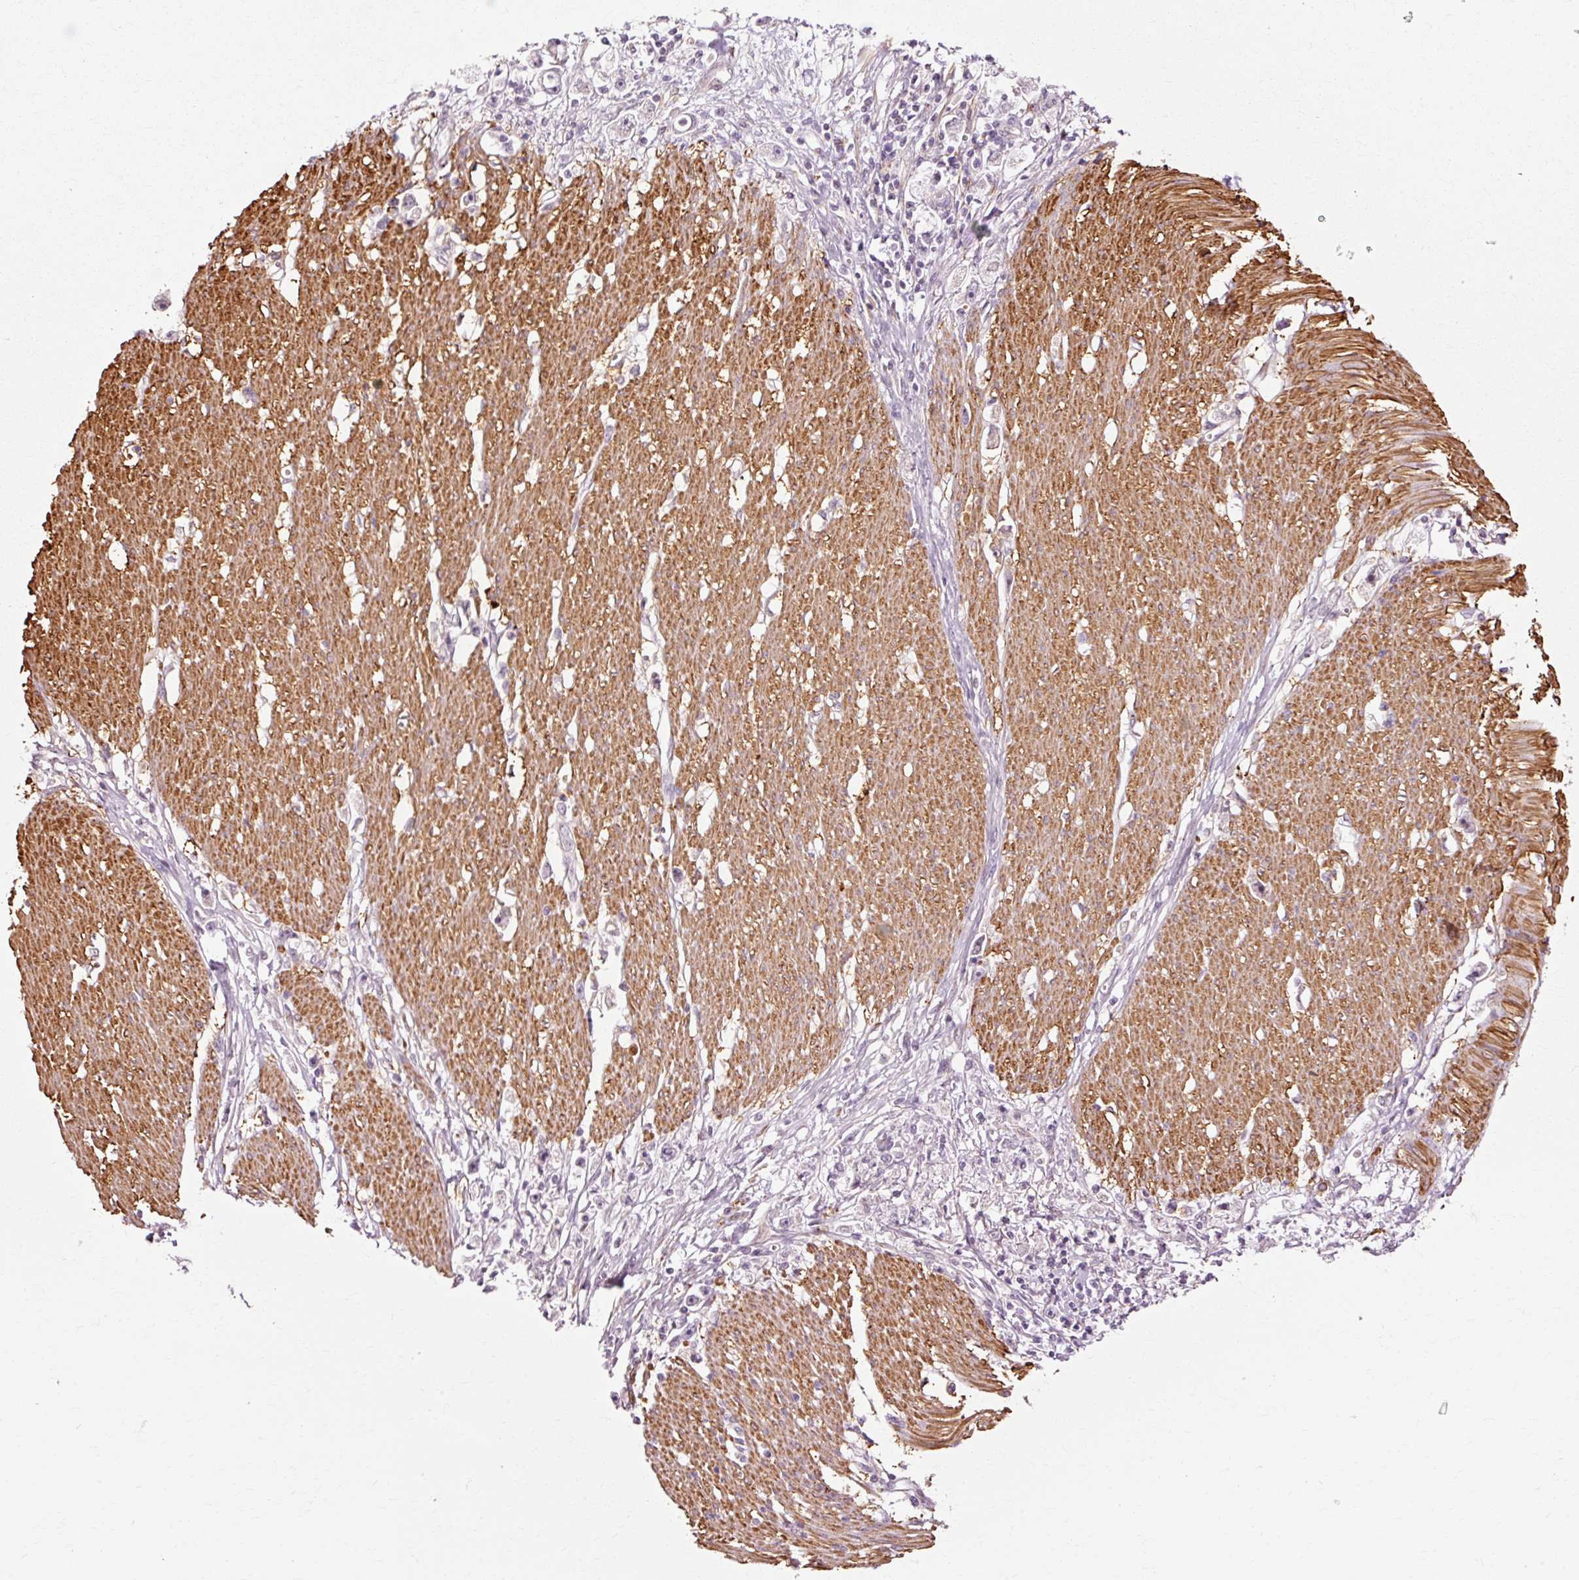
{"staining": {"intensity": "negative", "quantity": "none", "location": "none"}, "tissue": "stomach cancer", "cell_type": "Tumor cells", "image_type": "cancer", "snomed": [{"axis": "morphology", "description": "Adenocarcinoma, NOS"}, {"axis": "topography", "description": "Stomach"}], "caption": "This is an immunohistochemistry (IHC) histopathology image of stomach cancer (adenocarcinoma). There is no staining in tumor cells.", "gene": "RGPD5", "patient": {"sex": "female", "age": 59}}